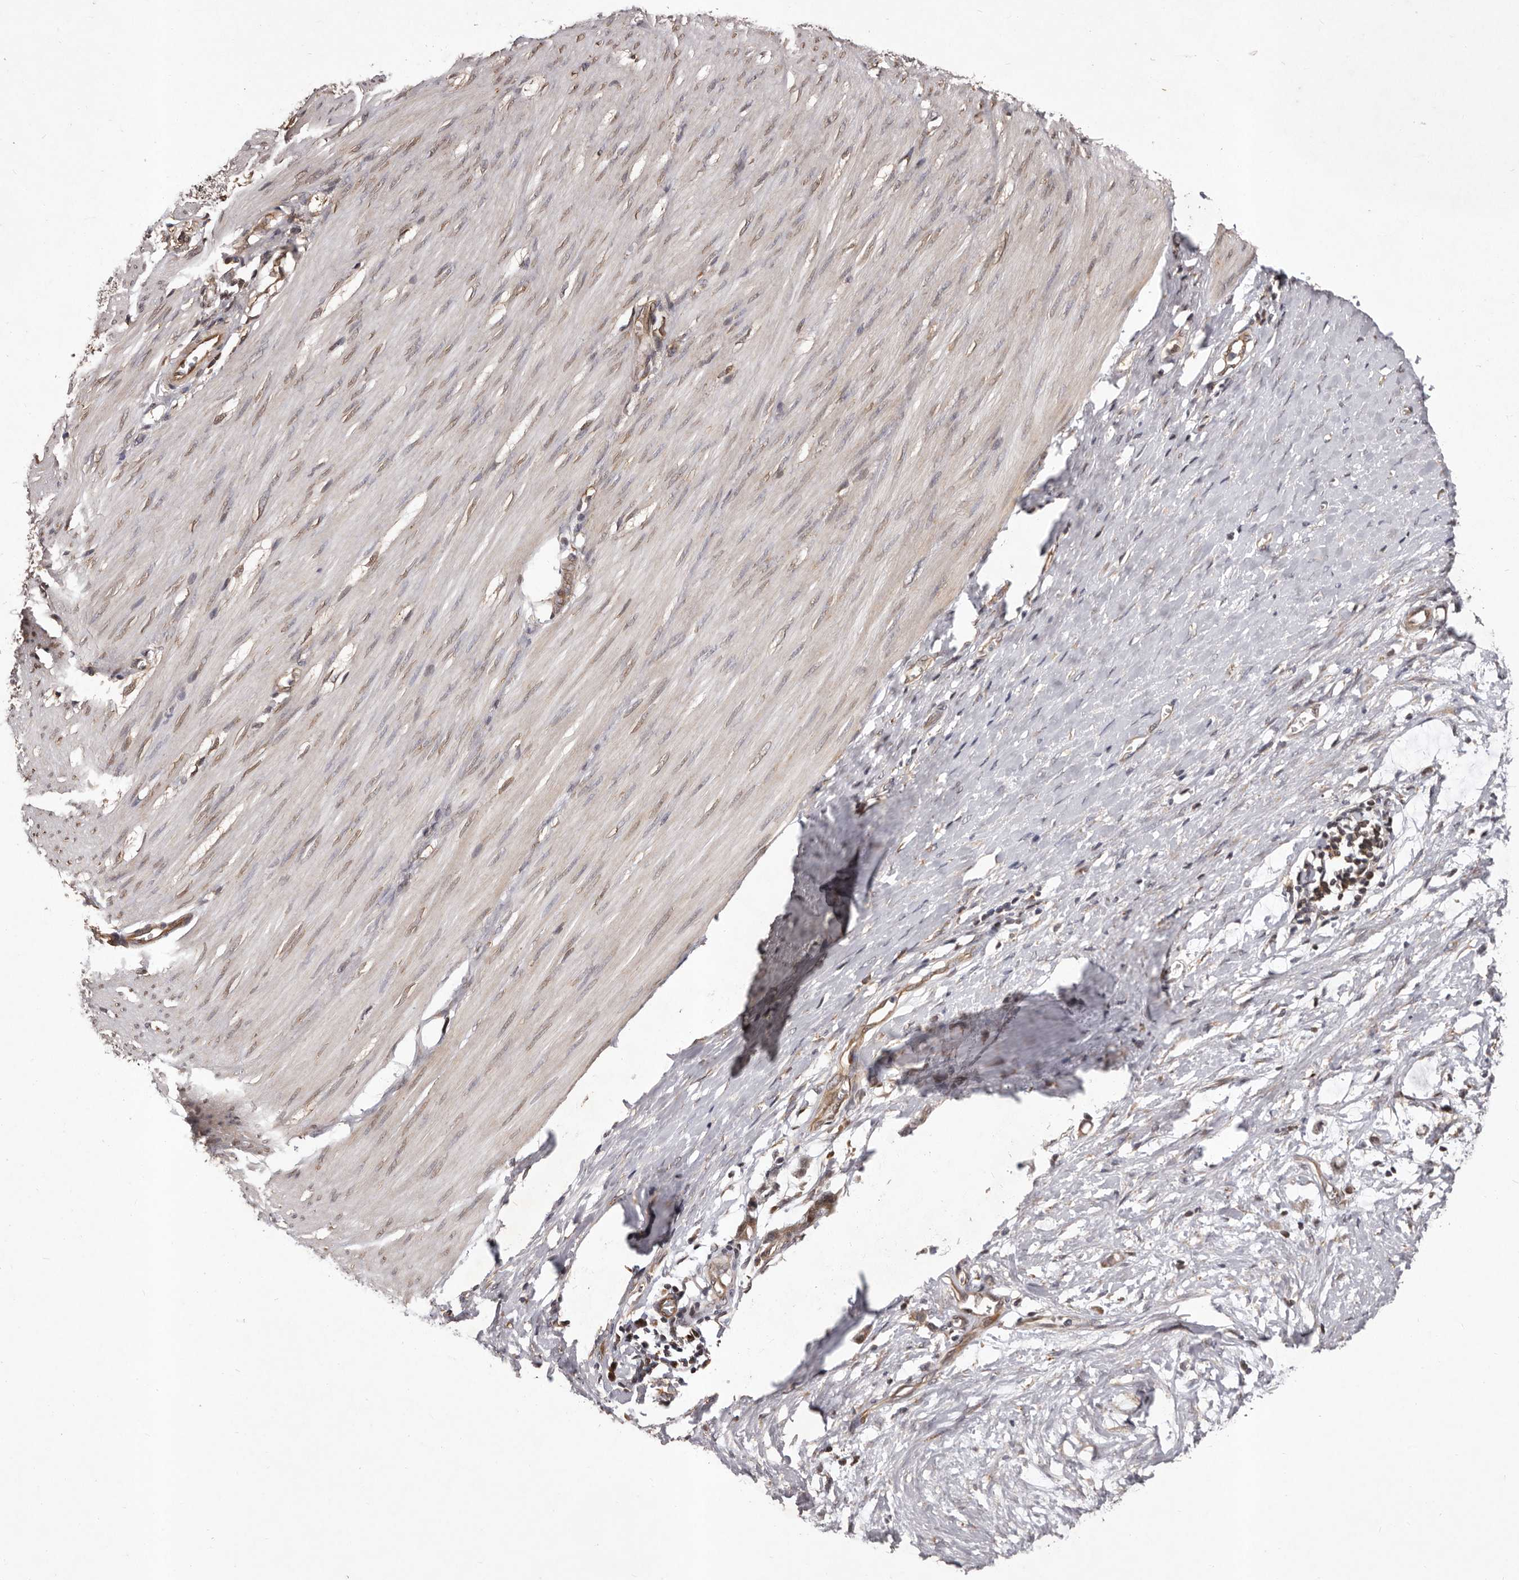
{"staining": {"intensity": "weak", "quantity": "25%-75%", "location": "nuclear"}, "tissue": "smooth muscle", "cell_type": "Smooth muscle cells", "image_type": "normal", "snomed": [{"axis": "morphology", "description": "Normal tissue, NOS"}, {"axis": "morphology", "description": "Adenocarcinoma, NOS"}, {"axis": "topography", "description": "Colon"}, {"axis": "topography", "description": "Peripheral nerve tissue"}], "caption": "IHC image of unremarkable smooth muscle: smooth muscle stained using IHC displays low levels of weak protein expression localized specifically in the nuclear of smooth muscle cells, appearing as a nuclear brown color.", "gene": "GADD45B", "patient": {"sex": "male", "age": 14}}